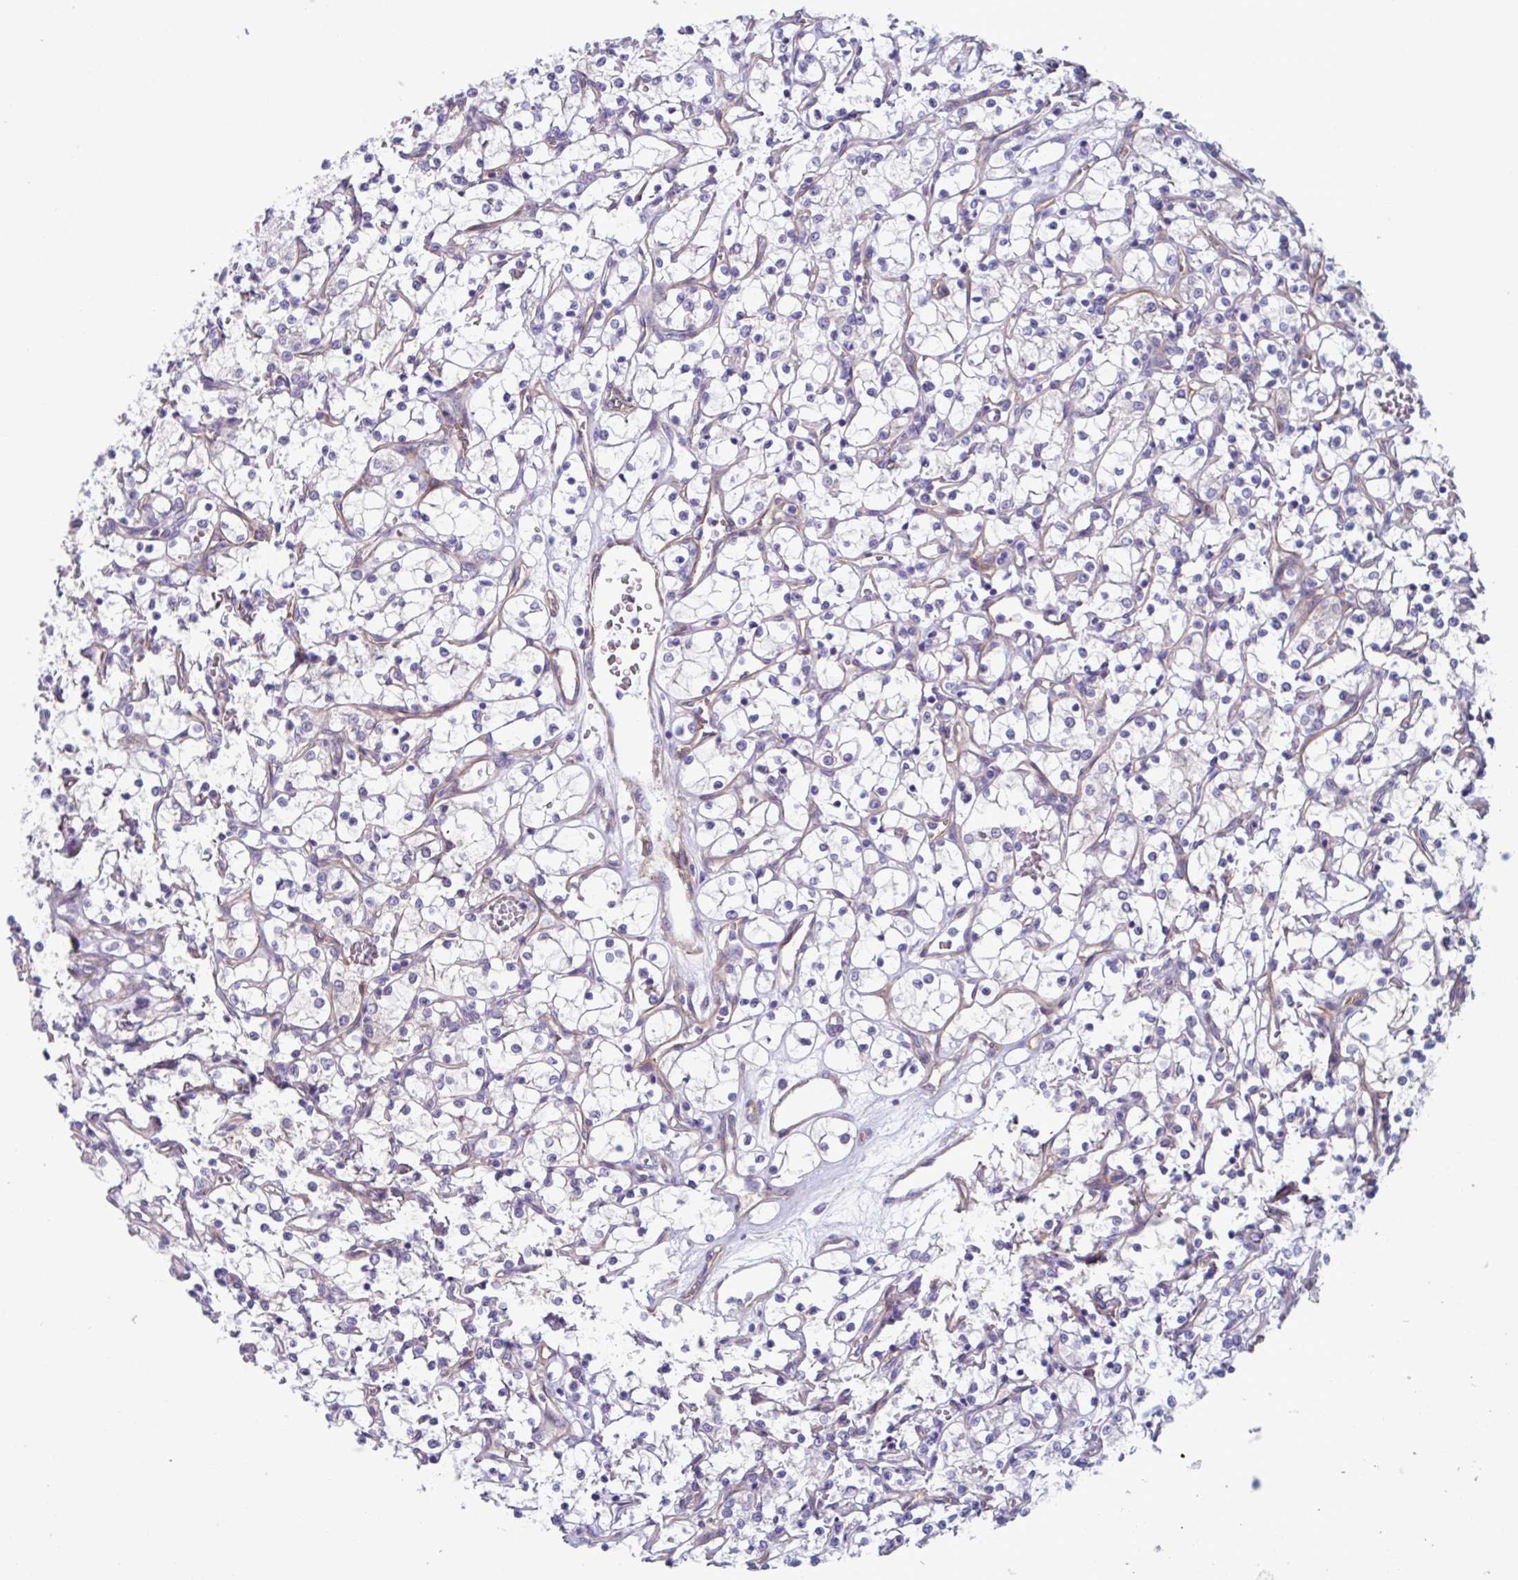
{"staining": {"intensity": "negative", "quantity": "none", "location": "none"}, "tissue": "renal cancer", "cell_type": "Tumor cells", "image_type": "cancer", "snomed": [{"axis": "morphology", "description": "Adenocarcinoma, NOS"}, {"axis": "topography", "description": "Kidney"}], "caption": "This is an IHC micrograph of adenocarcinoma (renal). There is no positivity in tumor cells.", "gene": "LPIN3", "patient": {"sex": "female", "age": 69}}